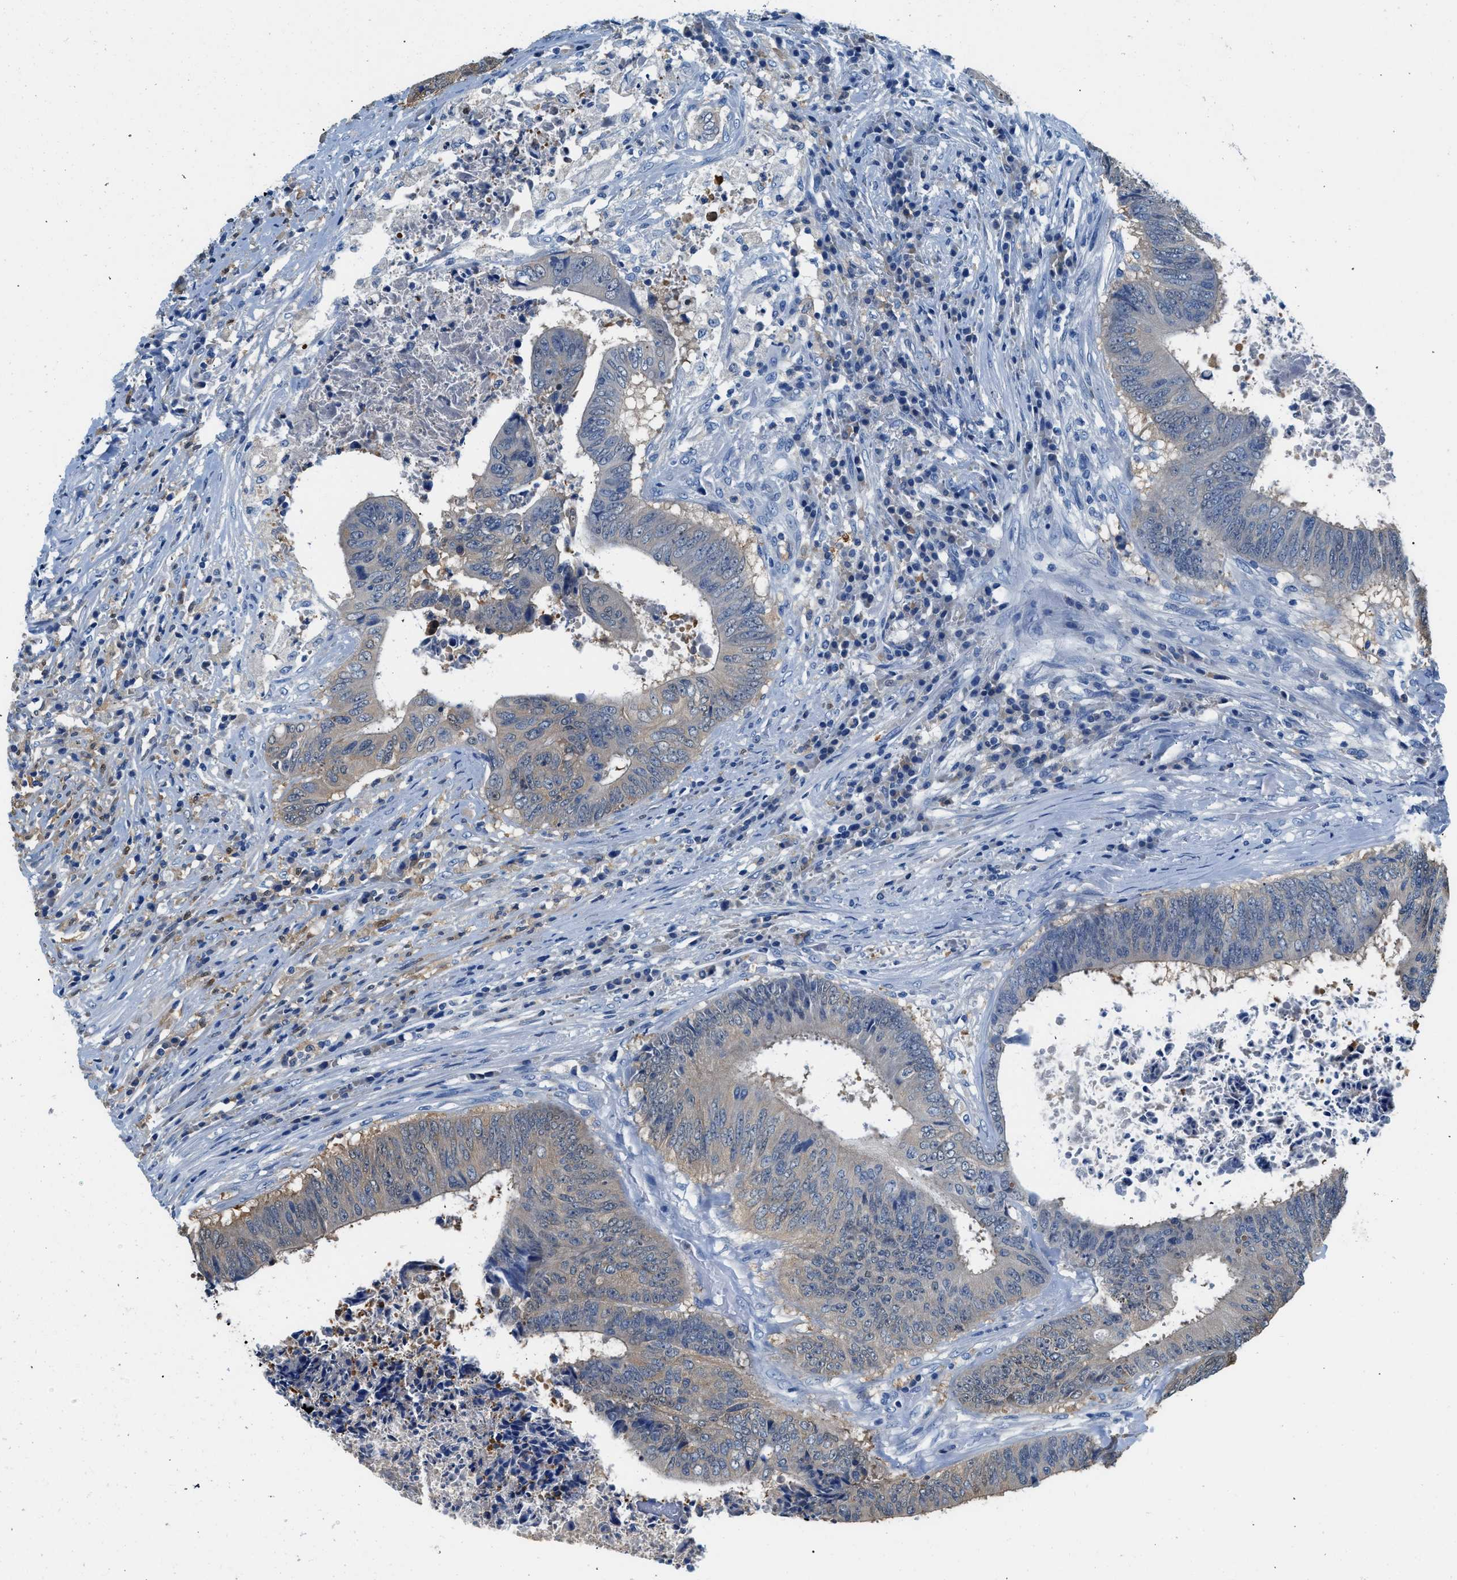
{"staining": {"intensity": "weak", "quantity": "25%-75%", "location": "cytoplasmic/membranous"}, "tissue": "colorectal cancer", "cell_type": "Tumor cells", "image_type": "cancer", "snomed": [{"axis": "morphology", "description": "Adenocarcinoma, NOS"}, {"axis": "topography", "description": "Rectum"}], "caption": "This is a histology image of immunohistochemistry staining of adenocarcinoma (colorectal), which shows weak expression in the cytoplasmic/membranous of tumor cells.", "gene": "FADS6", "patient": {"sex": "male", "age": 72}}